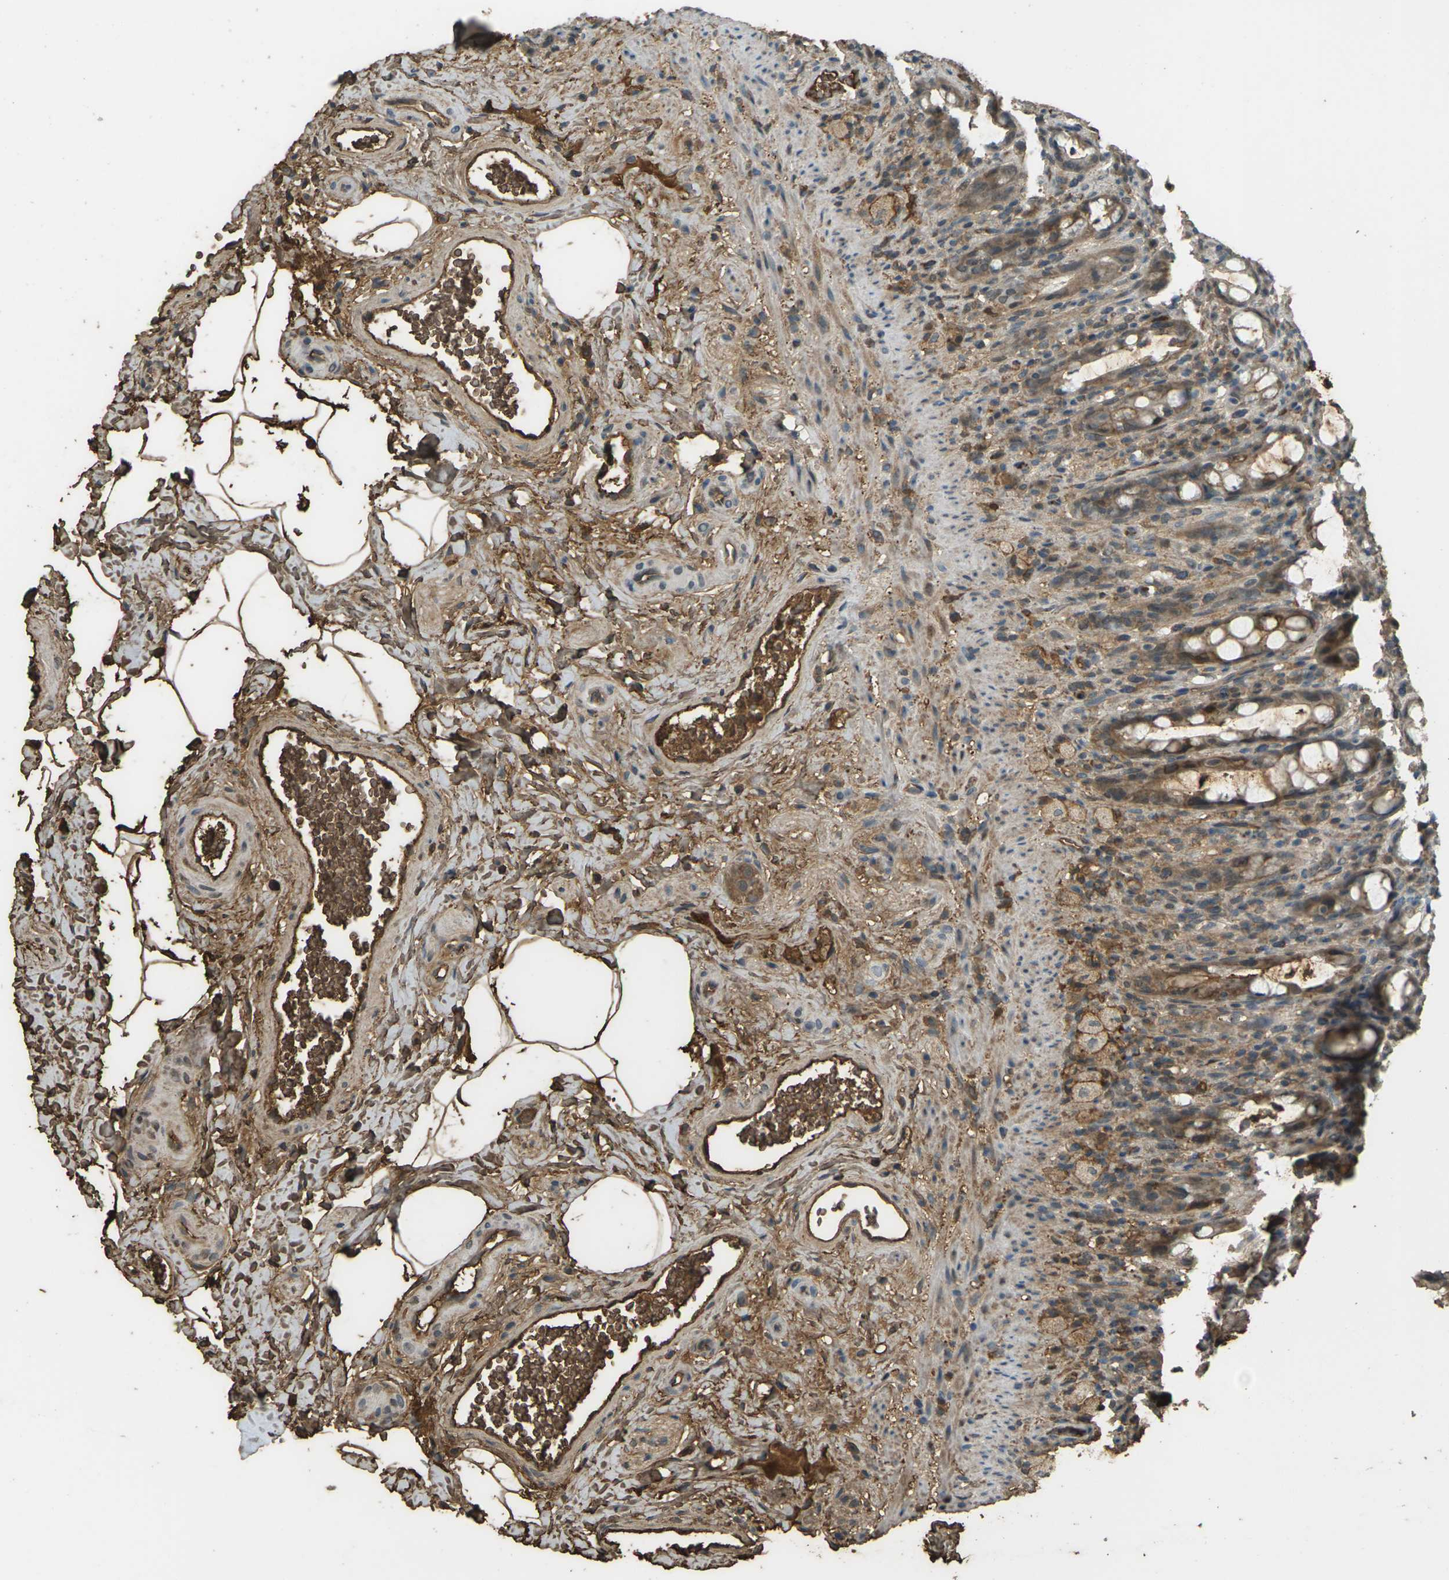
{"staining": {"intensity": "moderate", "quantity": ">75%", "location": "cytoplasmic/membranous"}, "tissue": "rectum", "cell_type": "Glandular cells", "image_type": "normal", "snomed": [{"axis": "morphology", "description": "Normal tissue, NOS"}, {"axis": "topography", "description": "Rectum"}], "caption": "A histopathology image of rectum stained for a protein displays moderate cytoplasmic/membranous brown staining in glandular cells. Using DAB (3,3'-diaminobenzidine) (brown) and hematoxylin (blue) stains, captured at high magnification using brightfield microscopy.", "gene": "CYP1B1", "patient": {"sex": "male", "age": 44}}